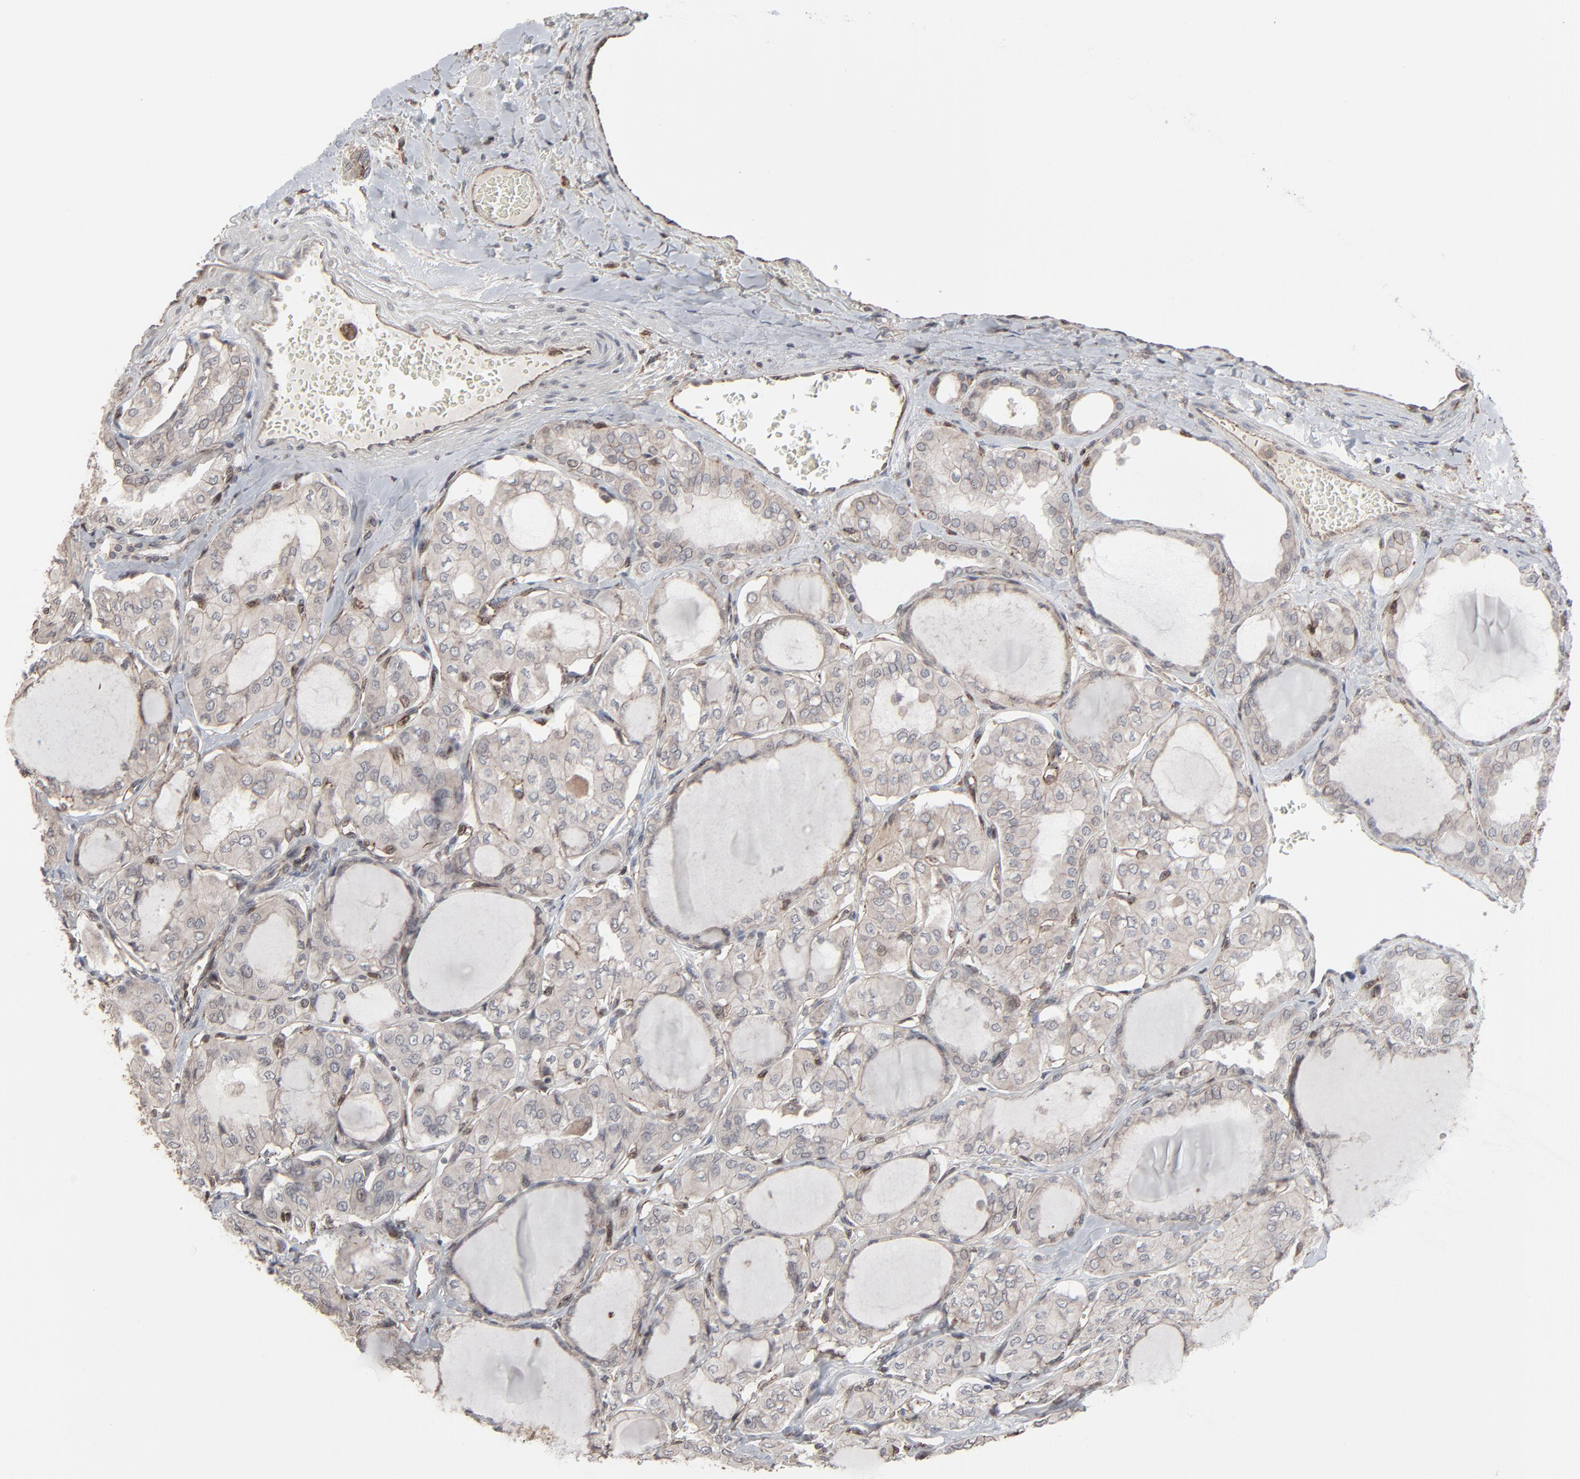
{"staining": {"intensity": "weak", "quantity": "<25%", "location": "cytoplasmic/membranous"}, "tissue": "thyroid cancer", "cell_type": "Tumor cells", "image_type": "cancer", "snomed": [{"axis": "morphology", "description": "Papillary adenocarcinoma, NOS"}, {"axis": "topography", "description": "Thyroid gland"}], "caption": "This is an immunohistochemistry (IHC) micrograph of thyroid papillary adenocarcinoma. There is no expression in tumor cells.", "gene": "CTNND1", "patient": {"sex": "male", "age": 20}}